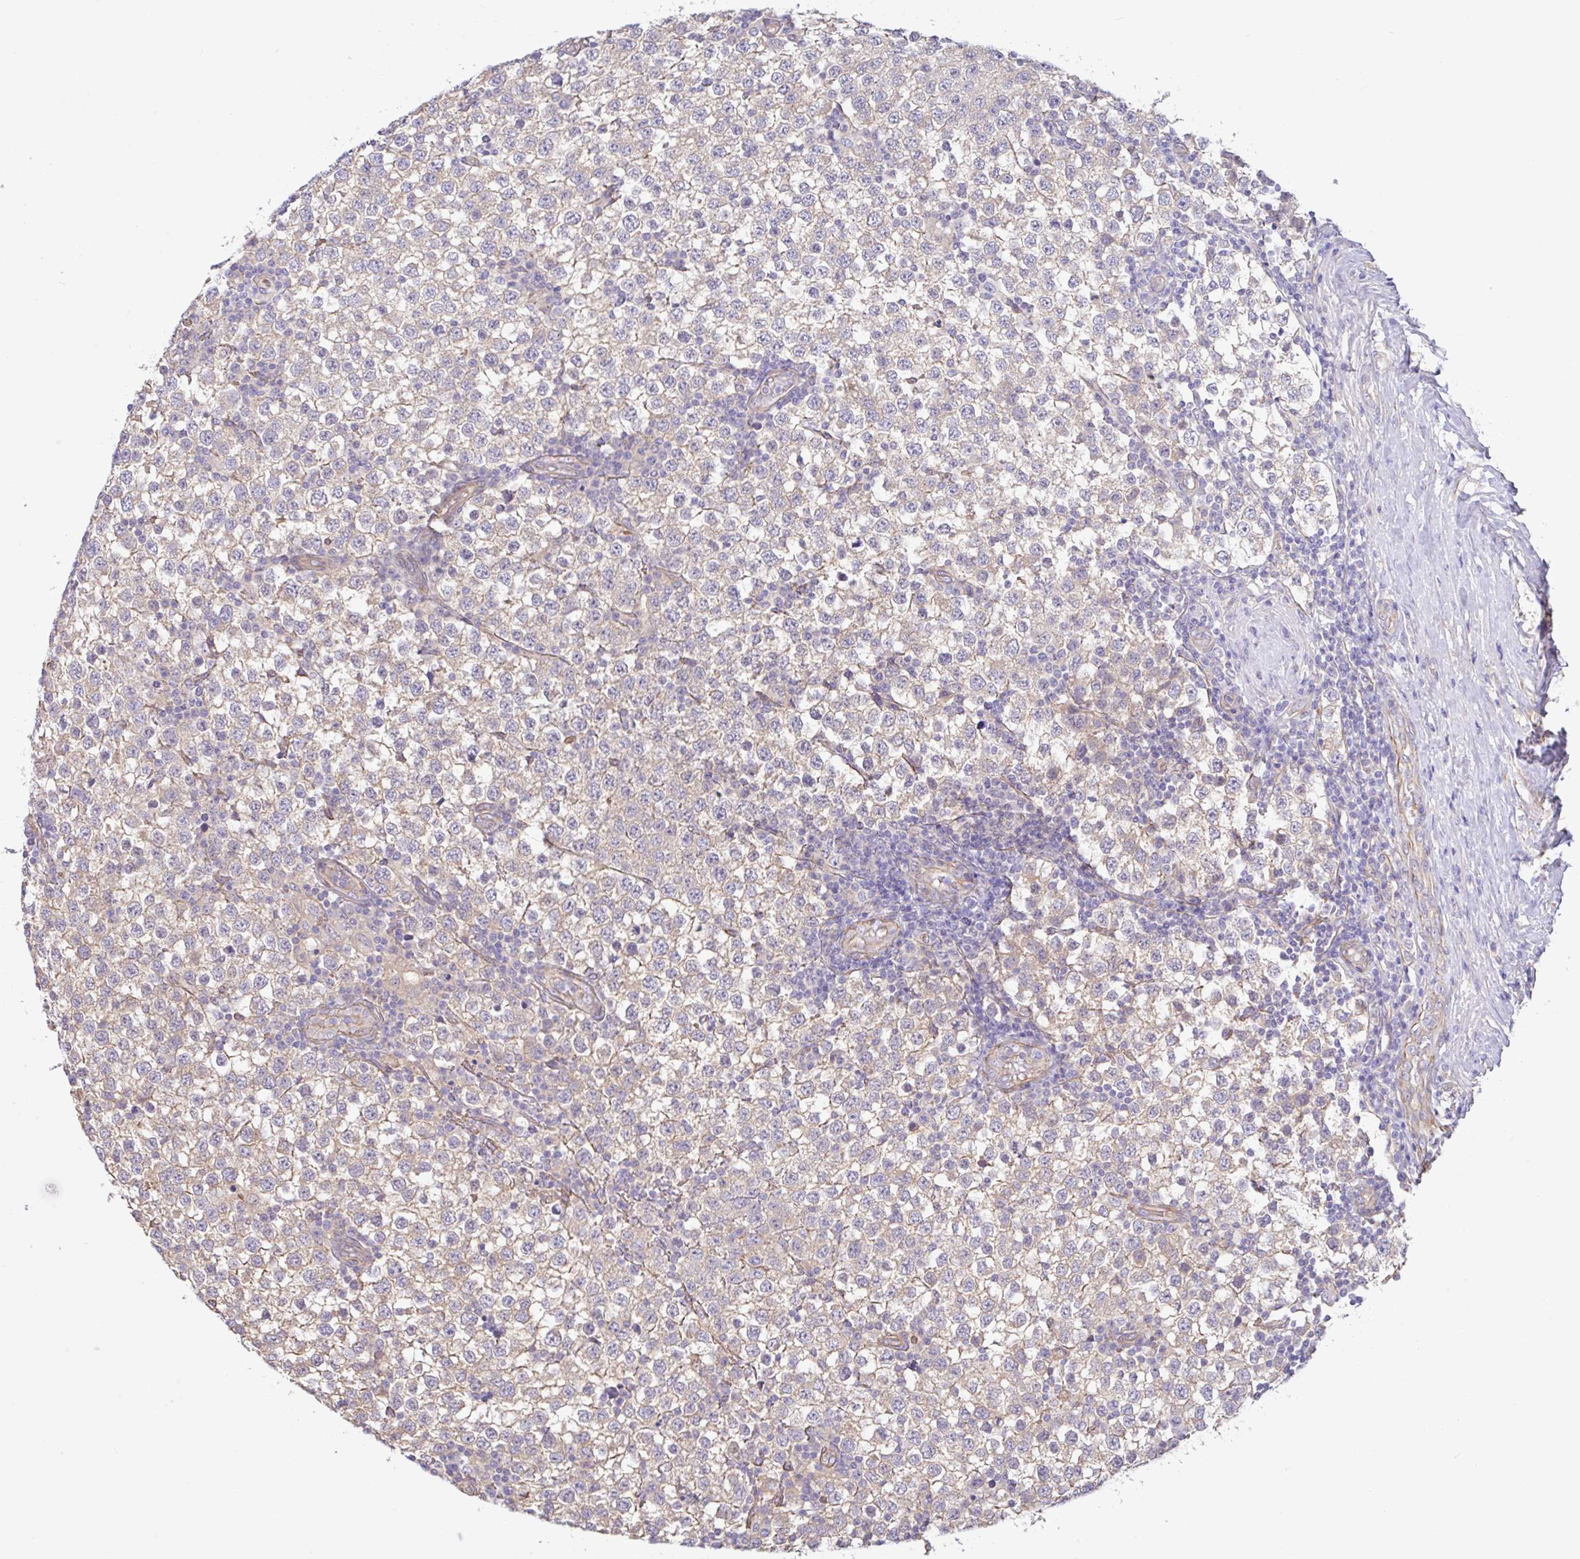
{"staining": {"intensity": "weak", "quantity": "25%-75%", "location": "cytoplasmic/membranous"}, "tissue": "testis cancer", "cell_type": "Tumor cells", "image_type": "cancer", "snomed": [{"axis": "morphology", "description": "Seminoma, NOS"}, {"axis": "topography", "description": "Testis"}], "caption": "Testis cancer (seminoma) was stained to show a protein in brown. There is low levels of weak cytoplasmic/membranous staining in about 25%-75% of tumor cells. (Brightfield microscopy of DAB IHC at high magnification).", "gene": "PLCD4", "patient": {"sex": "male", "age": 34}}